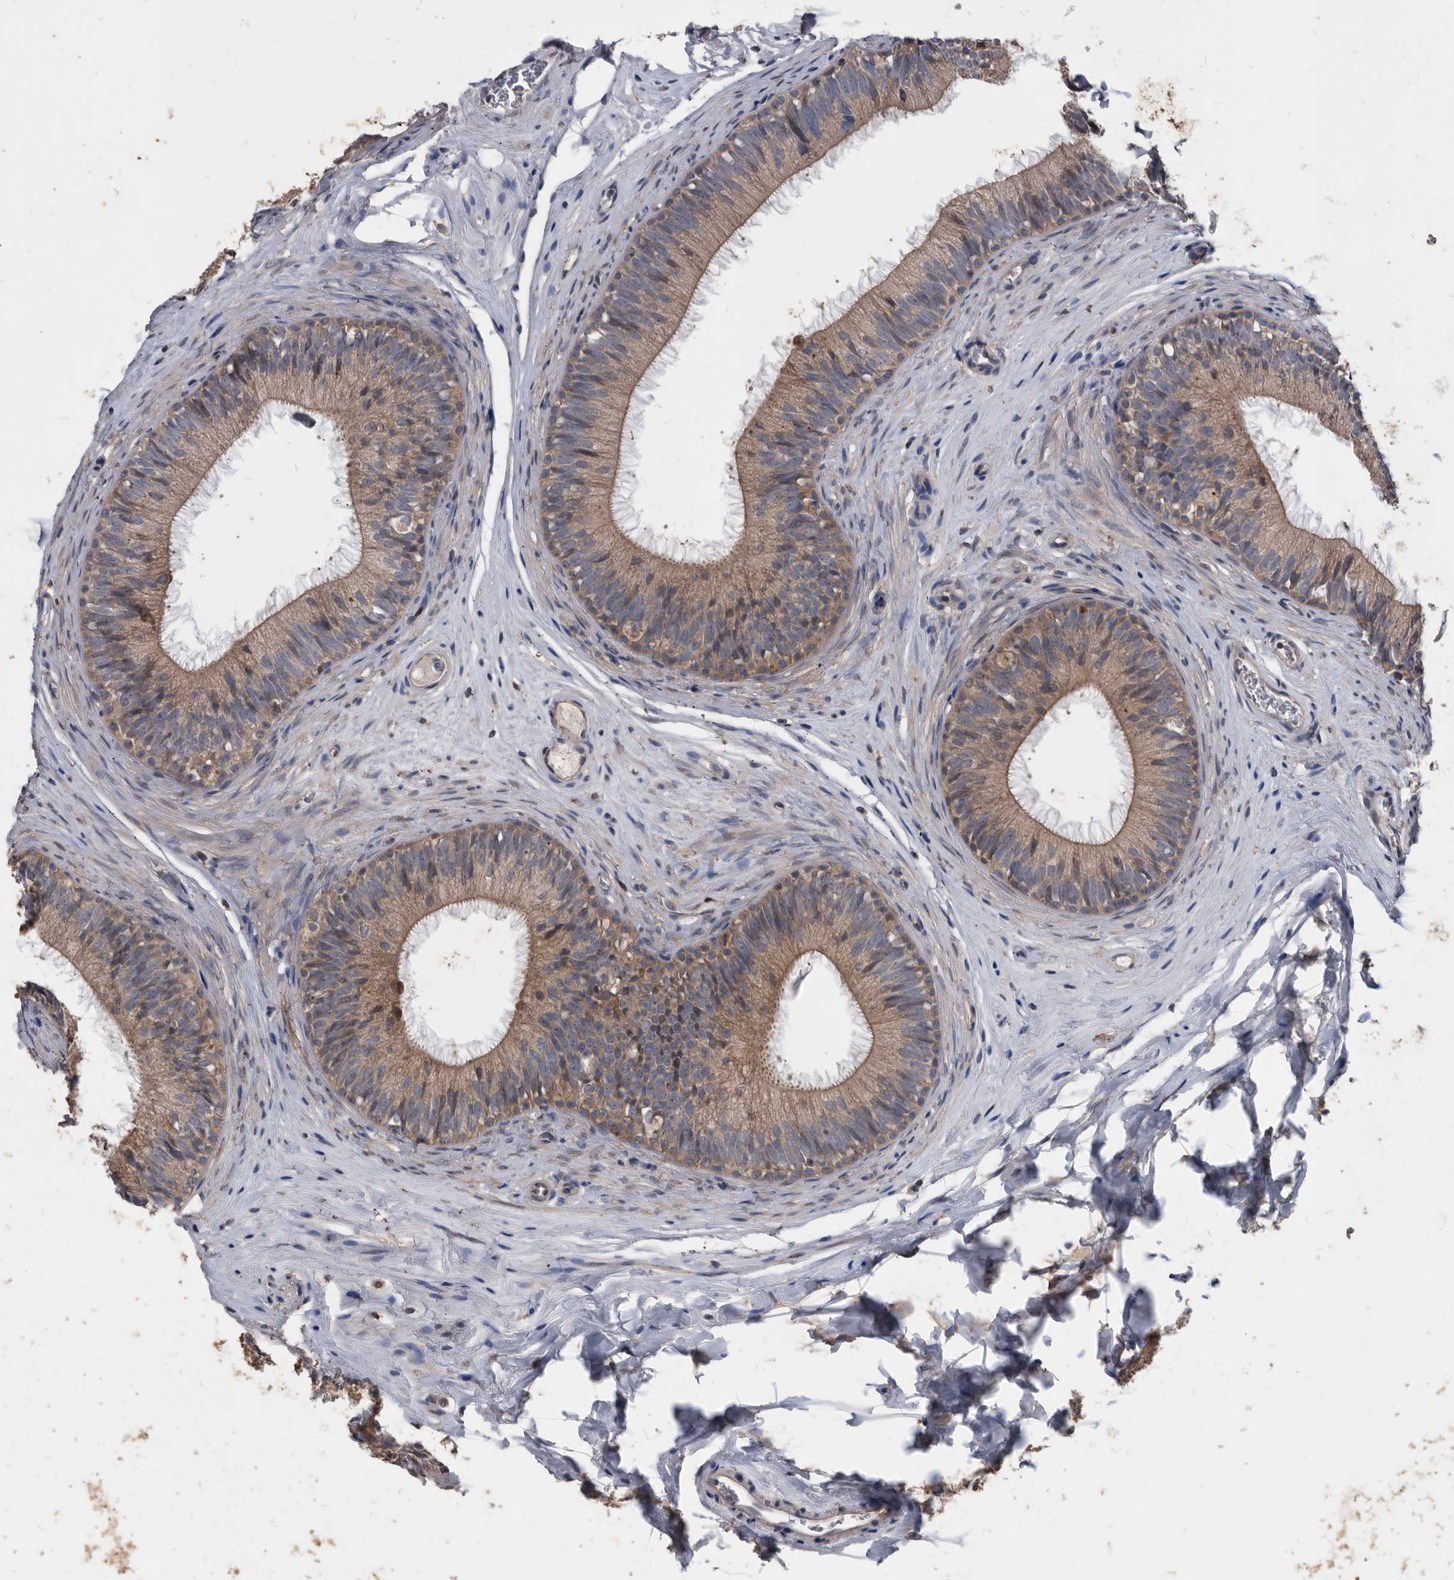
{"staining": {"intensity": "weak", "quantity": ">75%", "location": "cytoplasmic/membranous"}, "tissue": "epididymis", "cell_type": "Glandular cells", "image_type": "normal", "snomed": [{"axis": "morphology", "description": "Normal tissue, NOS"}, {"axis": "topography", "description": "Epididymis"}], "caption": "IHC micrograph of normal epididymis: human epididymis stained using immunohistochemistry (IHC) demonstrates low levels of weak protein expression localized specifically in the cytoplasmic/membranous of glandular cells, appearing as a cytoplasmic/membranous brown color.", "gene": "NRBP1", "patient": {"sex": "male", "age": 29}}